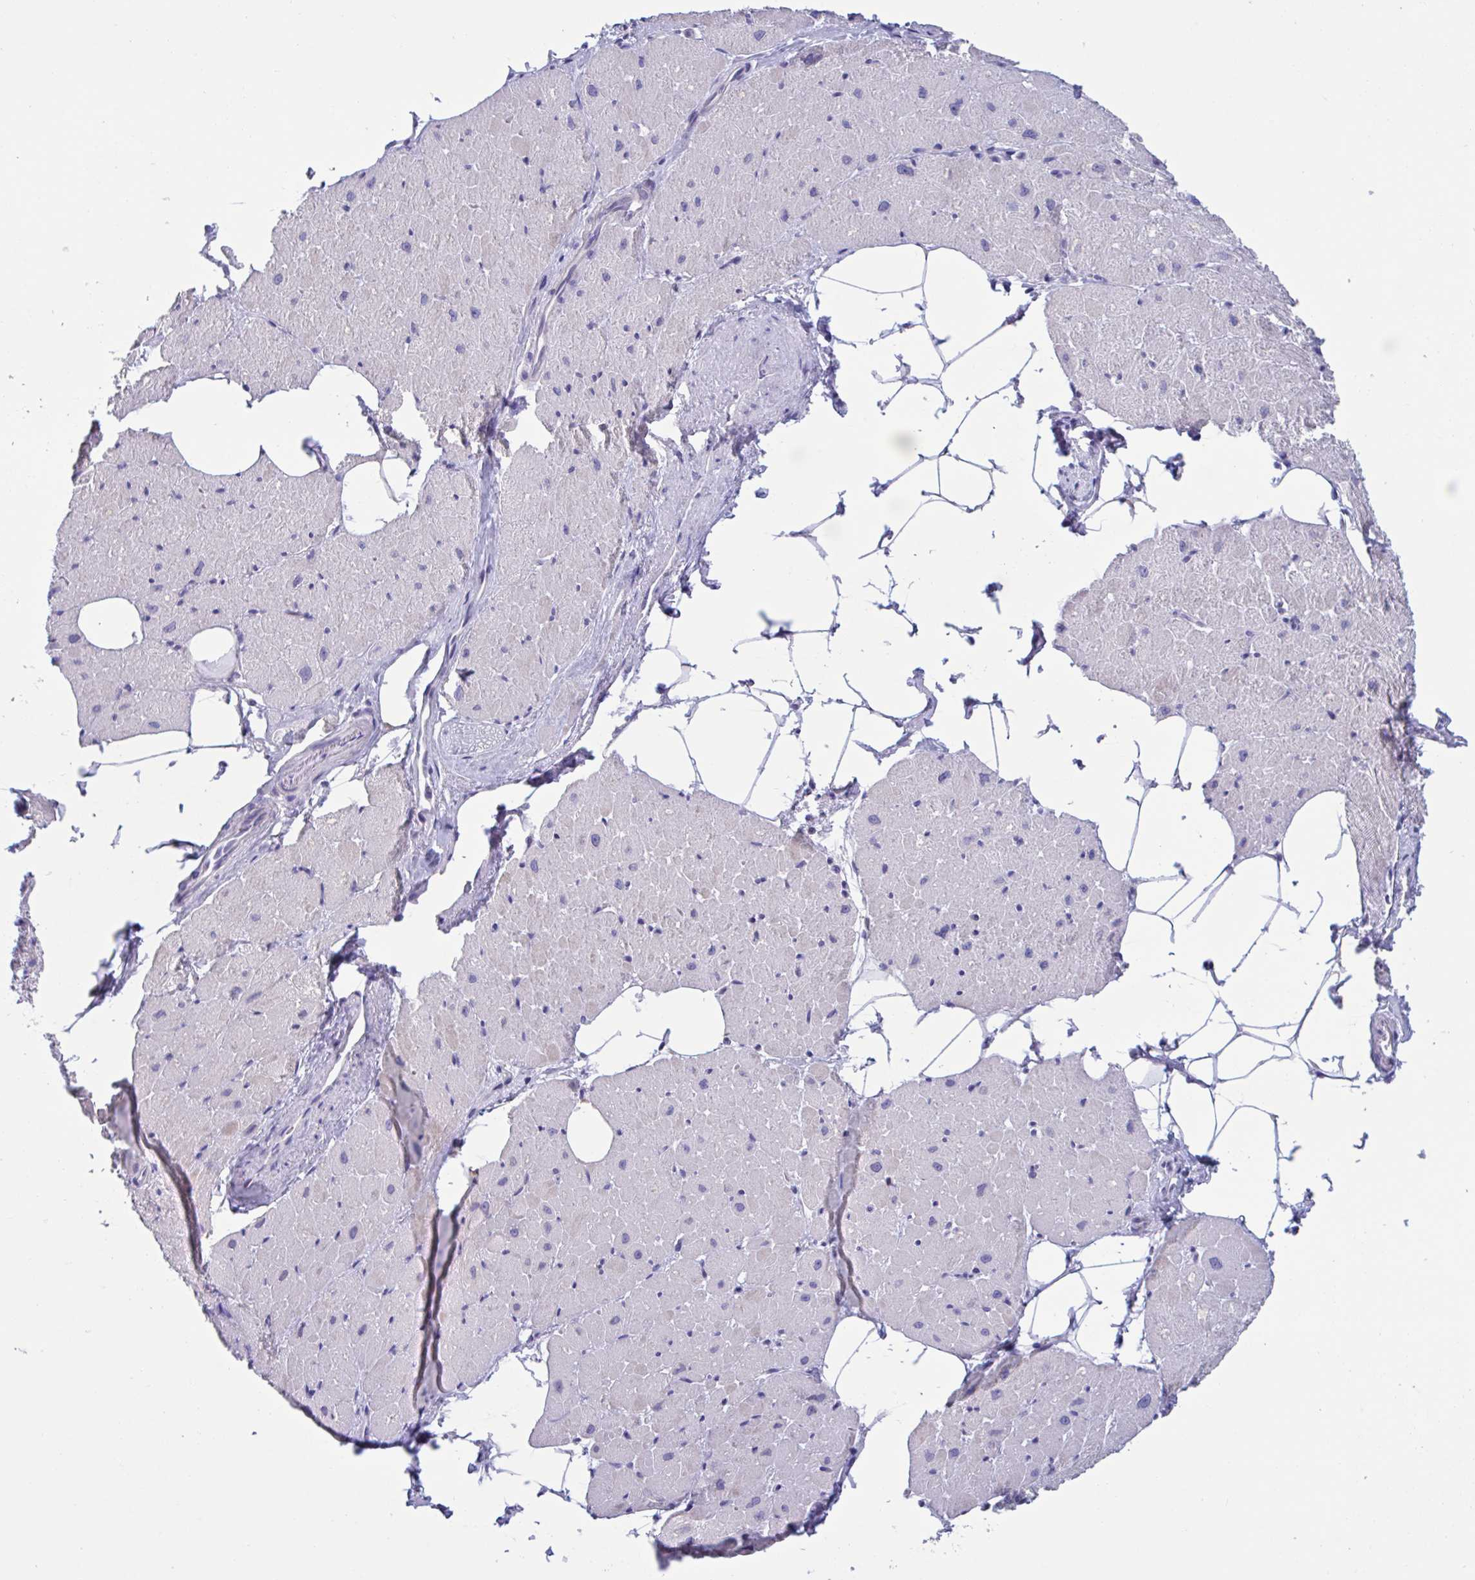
{"staining": {"intensity": "negative", "quantity": "none", "location": "none"}, "tissue": "heart muscle", "cell_type": "Cardiomyocytes", "image_type": "normal", "snomed": [{"axis": "morphology", "description": "Normal tissue, NOS"}, {"axis": "topography", "description": "Heart"}], "caption": "Normal heart muscle was stained to show a protein in brown. There is no significant expression in cardiomyocytes.", "gene": "SNX11", "patient": {"sex": "male", "age": 62}}